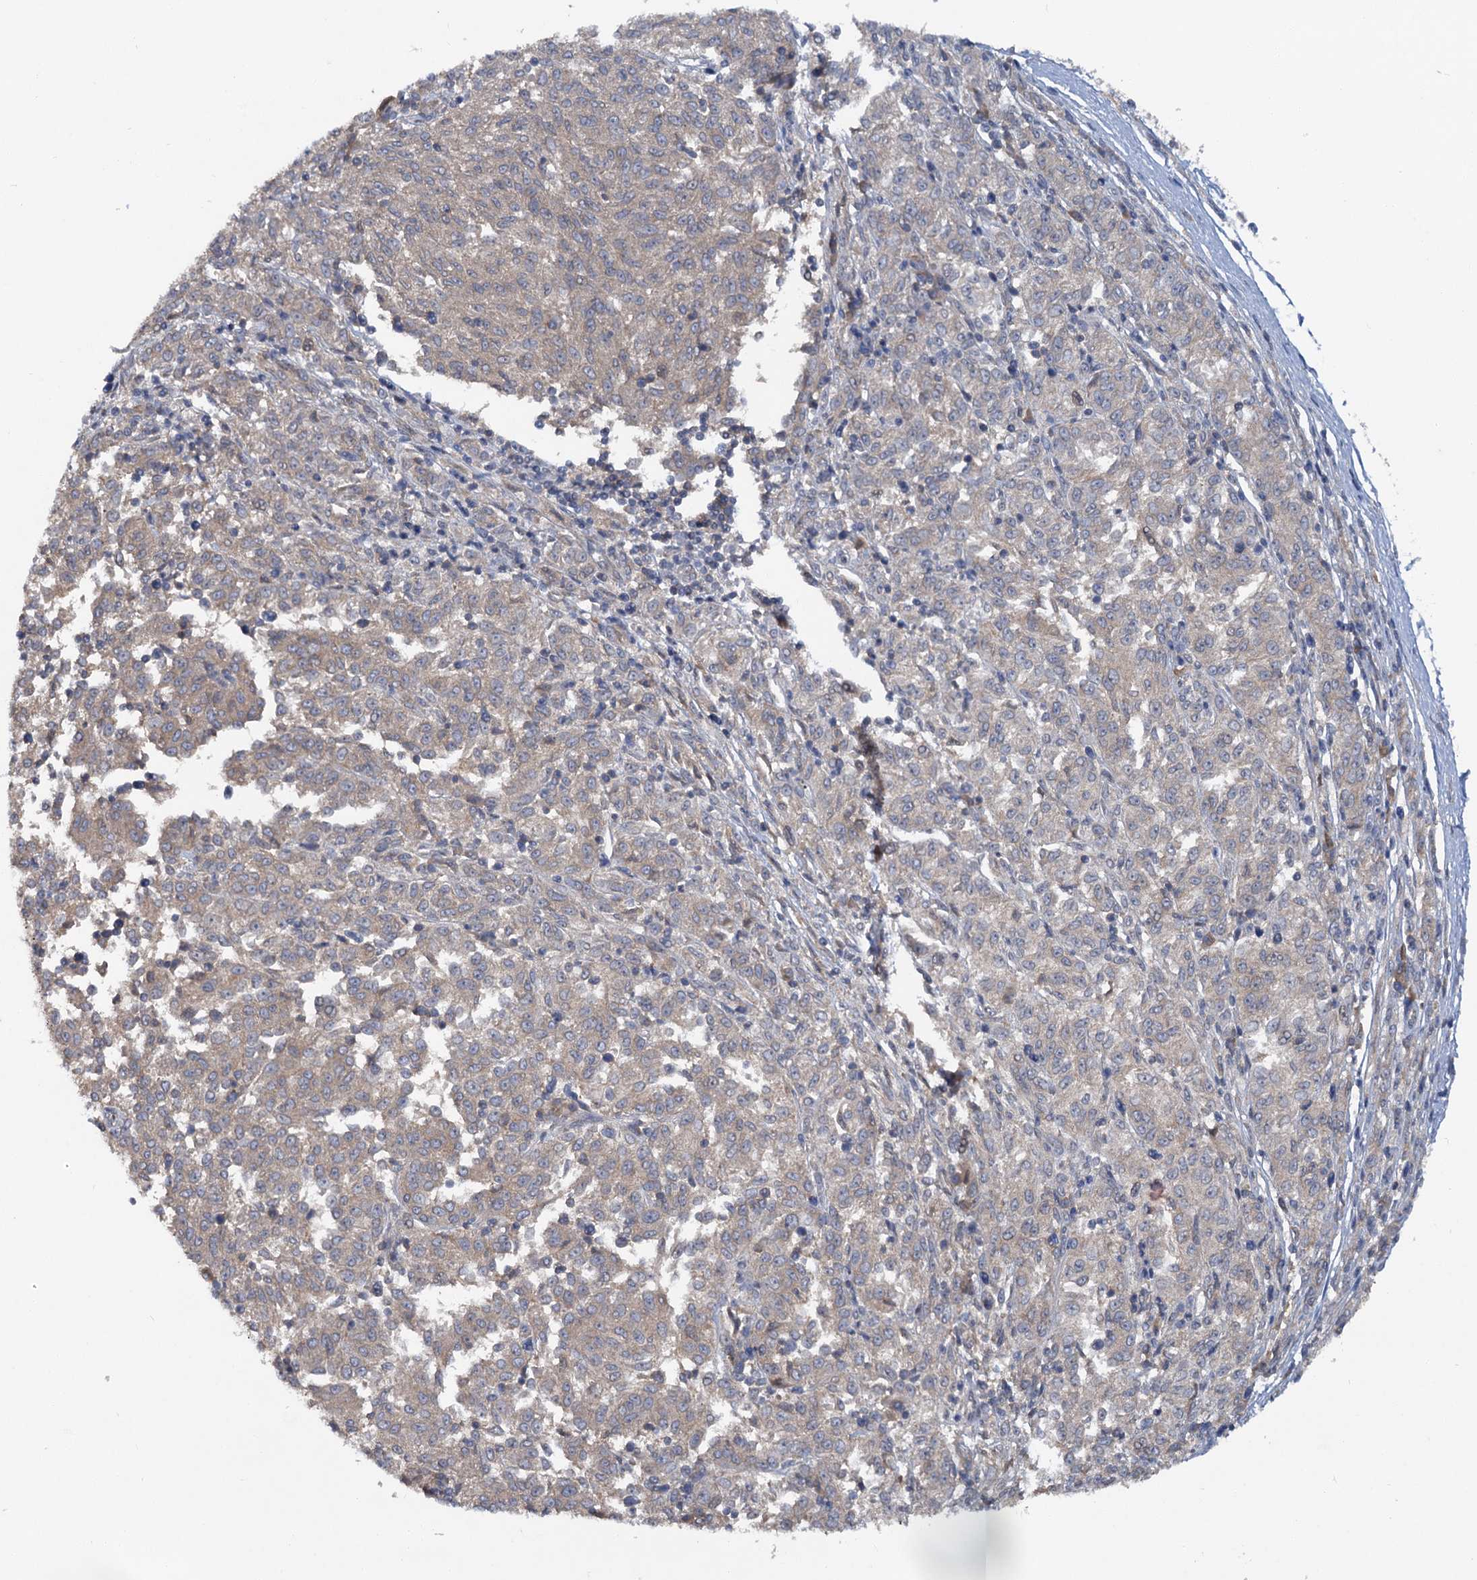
{"staining": {"intensity": "weak", "quantity": ">75%", "location": "cytoplasmic/membranous"}, "tissue": "melanoma", "cell_type": "Tumor cells", "image_type": "cancer", "snomed": [{"axis": "morphology", "description": "Malignant melanoma, NOS"}, {"axis": "topography", "description": "Skin"}], "caption": "Immunohistochemical staining of malignant melanoma reveals low levels of weak cytoplasmic/membranous expression in about >75% of tumor cells.", "gene": "ZNF324", "patient": {"sex": "female", "age": 72}}